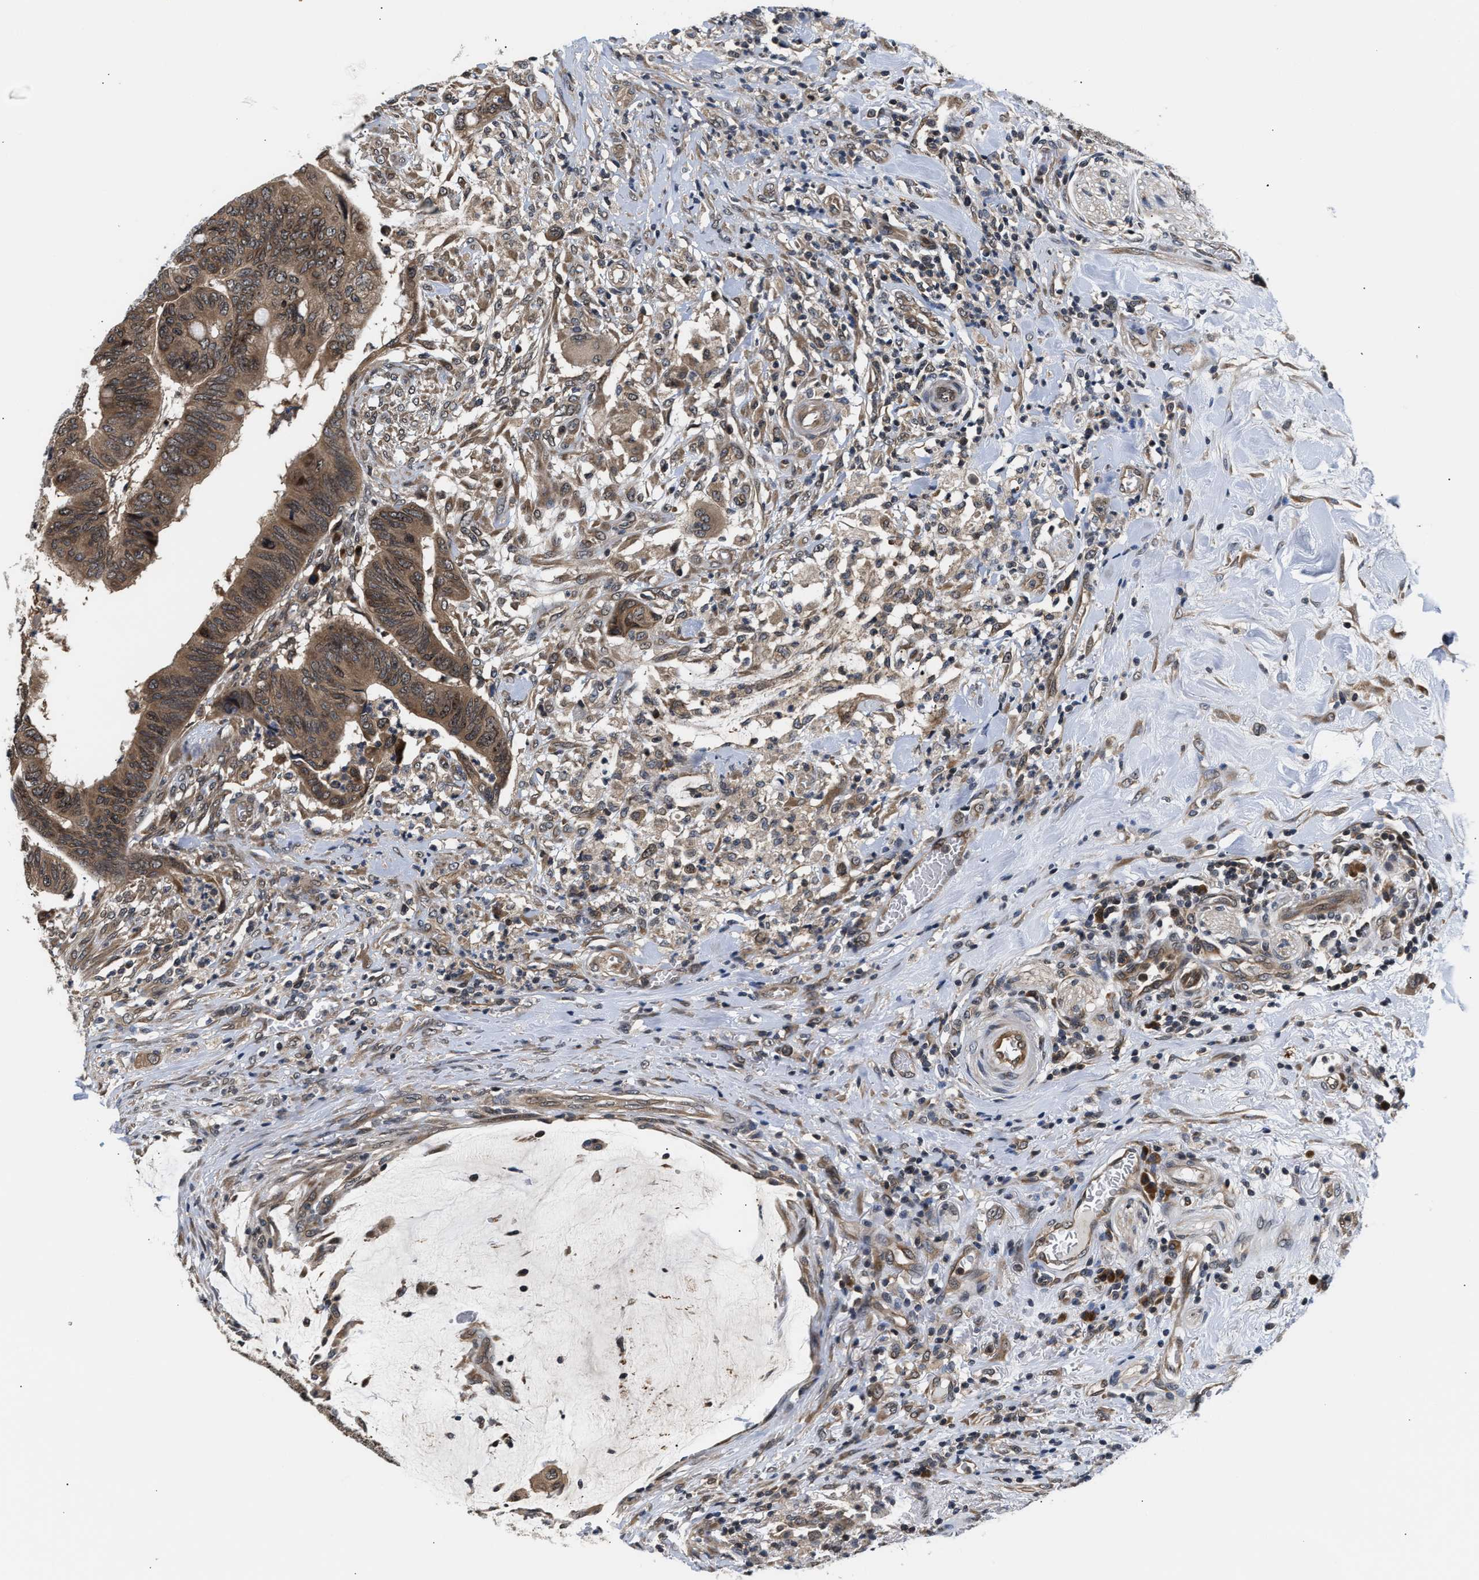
{"staining": {"intensity": "moderate", "quantity": ">75%", "location": "cytoplasmic/membranous"}, "tissue": "colorectal cancer", "cell_type": "Tumor cells", "image_type": "cancer", "snomed": [{"axis": "morphology", "description": "Normal tissue, NOS"}, {"axis": "morphology", "description": "Adenocarcinoma, NOS"}, {"axis": "topography", "description": "Rectum"}, {"axis": "topography", "description": "Peripheral nerve tissue"}], "caption": "Human colorectal cancer stained with a brown dye demonstrates moderate cytoplasmic/membranous positive staining in about >75% of tumor cells.", "gene": "RAB29", "patient": {"sex": "male", "age": 92}}